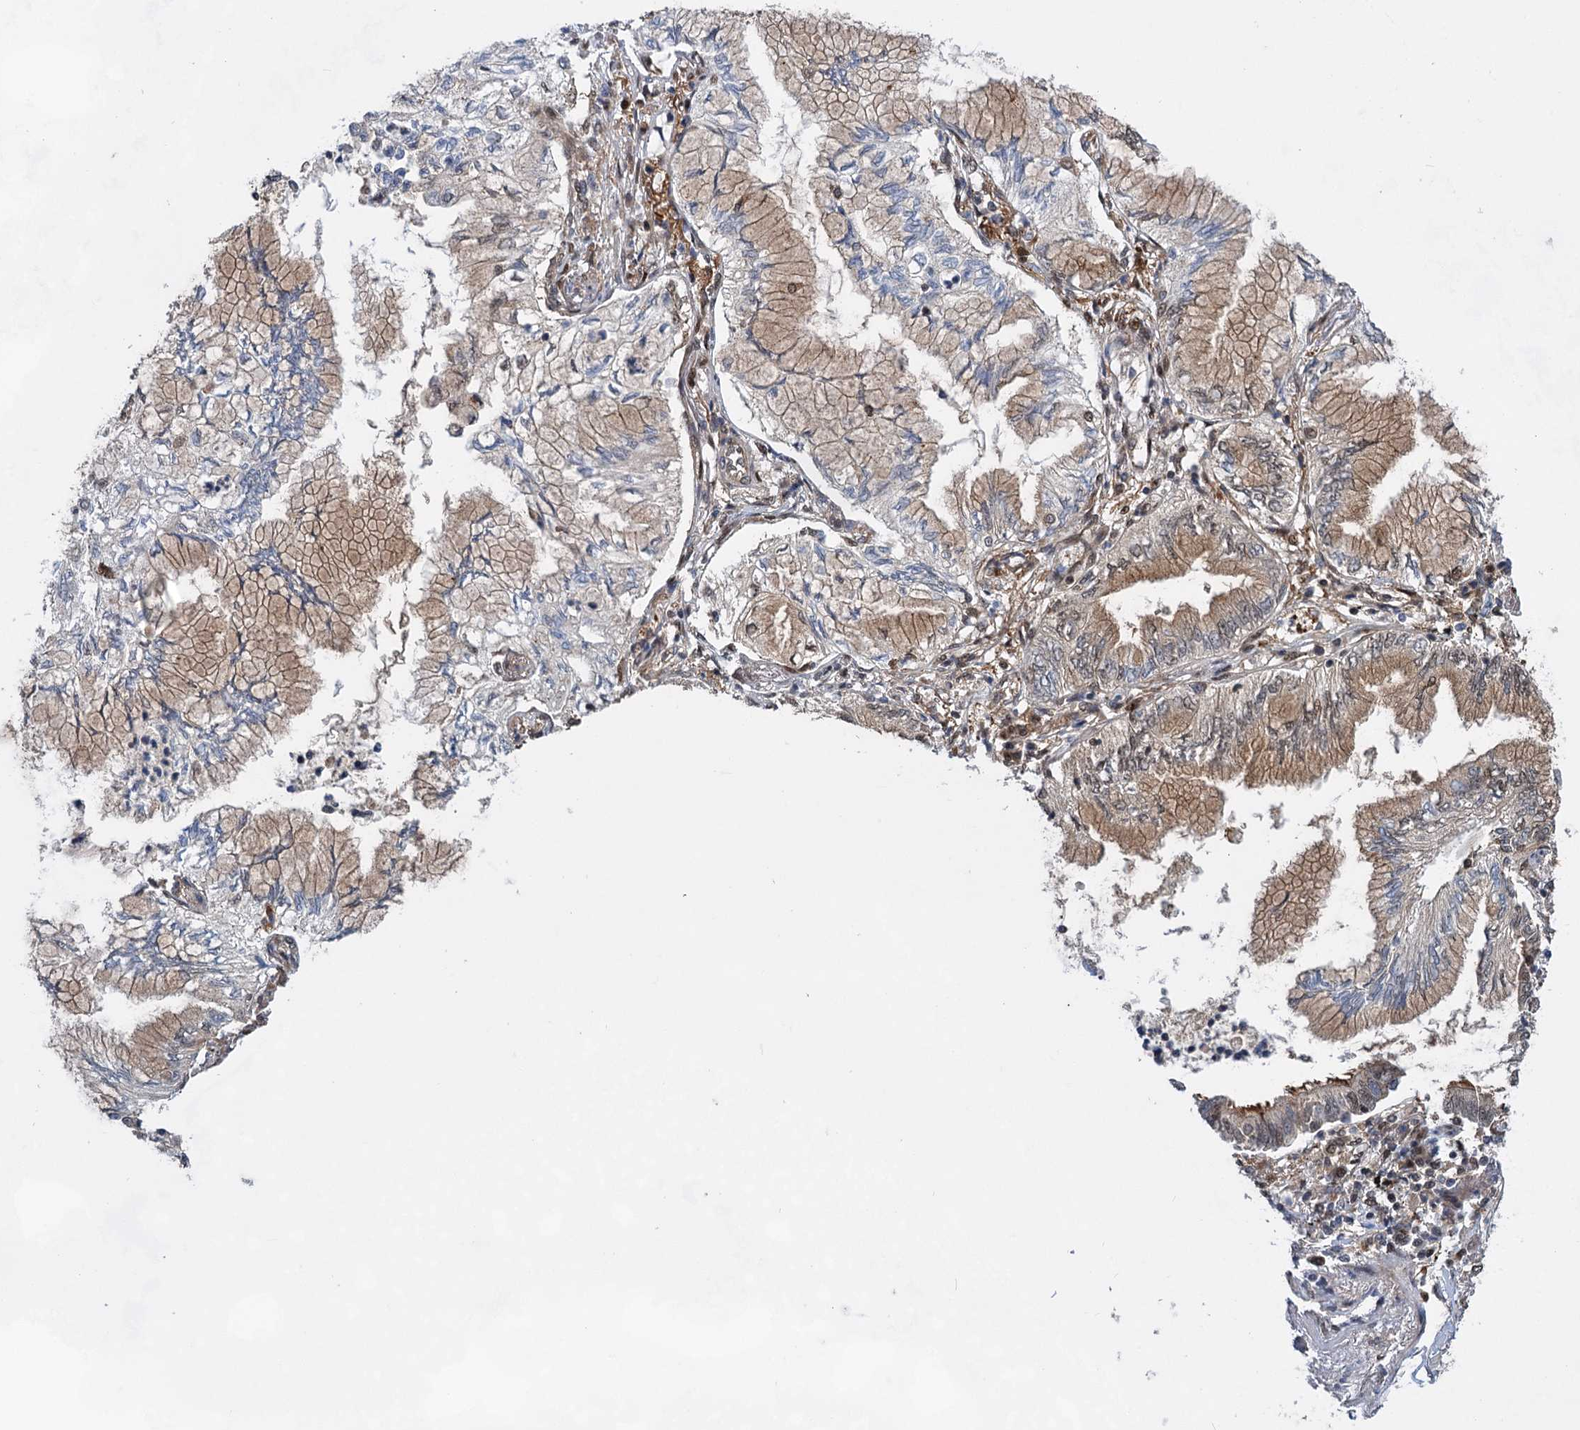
{"staining": {"intensity": "weak", "quantity": "25%-75%", "location": "cytoplasmic/membranous,nuclear"}, "tissue": "lung cancer", "cell_type": "Tumor cells", "image_type": "cancer", "snomed": [{"axis": "morphology", "description": "Adenocarcinoma, NOS"}, {"axis": "topography", "description": "Lung"}], "caption": "High-power microscopy captured an IHC micrograph of lung cancer, revealing weak cytoplasmic/membranous and nuclear positivity in about 25%-75% of tumor cells.", "gene": "GPBP1", "patient": {"sex": "female", "age": 70}}